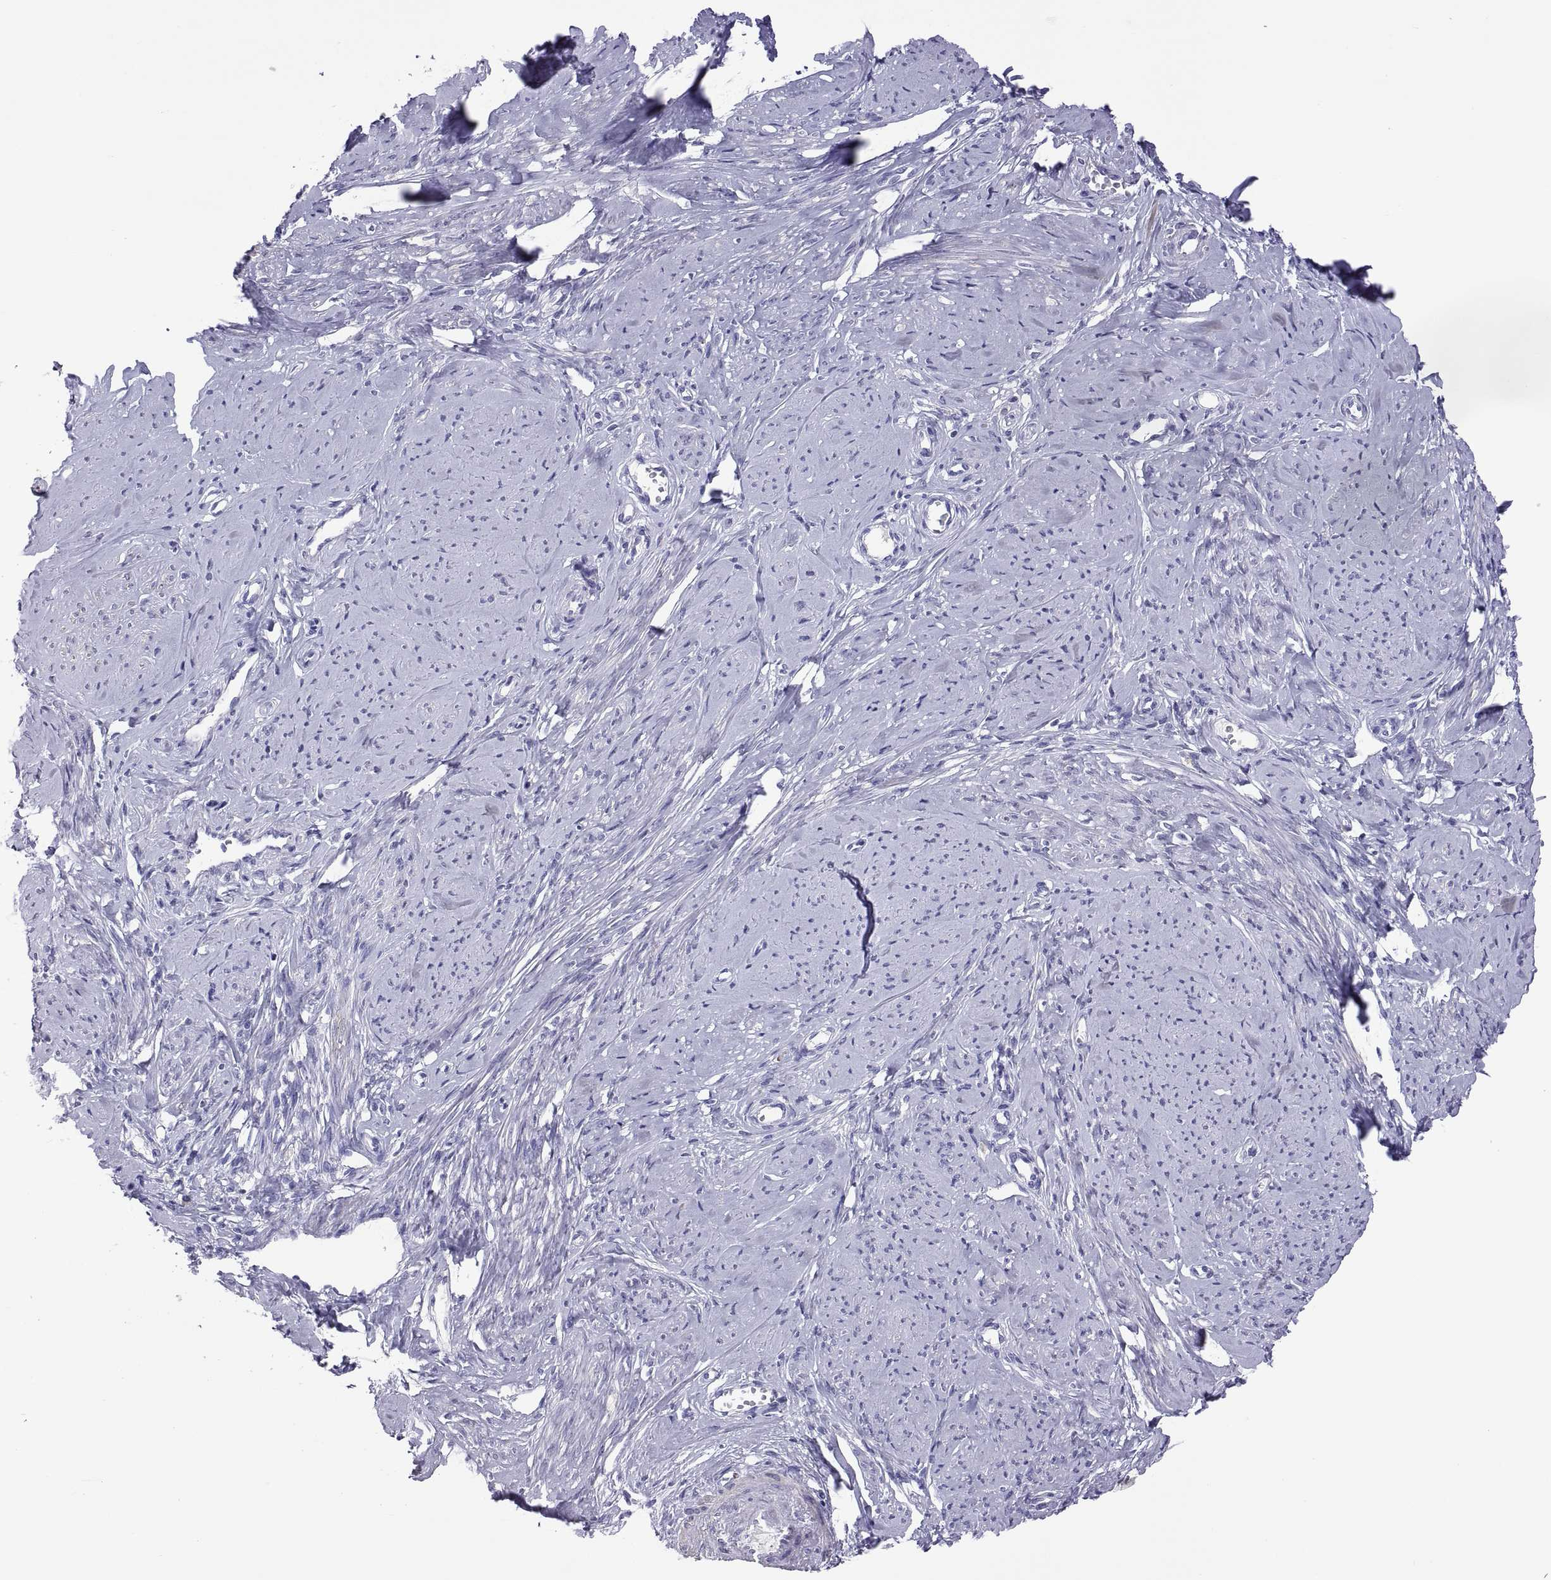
{"staining": {"intensity": "moderate", "quantity": "25%-75%", "location": "cytoplasmic/membranous"}, "tissue": "smooth muscle", "cell_type": "Smooth muscle cells", "image_type": "normal", "snomed": [{"axis": "morphology", "description": "Normal tissue, NOS"}, {"axis": "topography", "description": "Smooth muscle"}], "caption": "This image exhibits immunohistochemistry staining of benign smooth muscle, with medium moderate cytoplasmic/membranous staining in about 25%-75% of smooth muscle cells.", "gene": "BSPH1", "patient": {"sex": "female", "age": 48}}